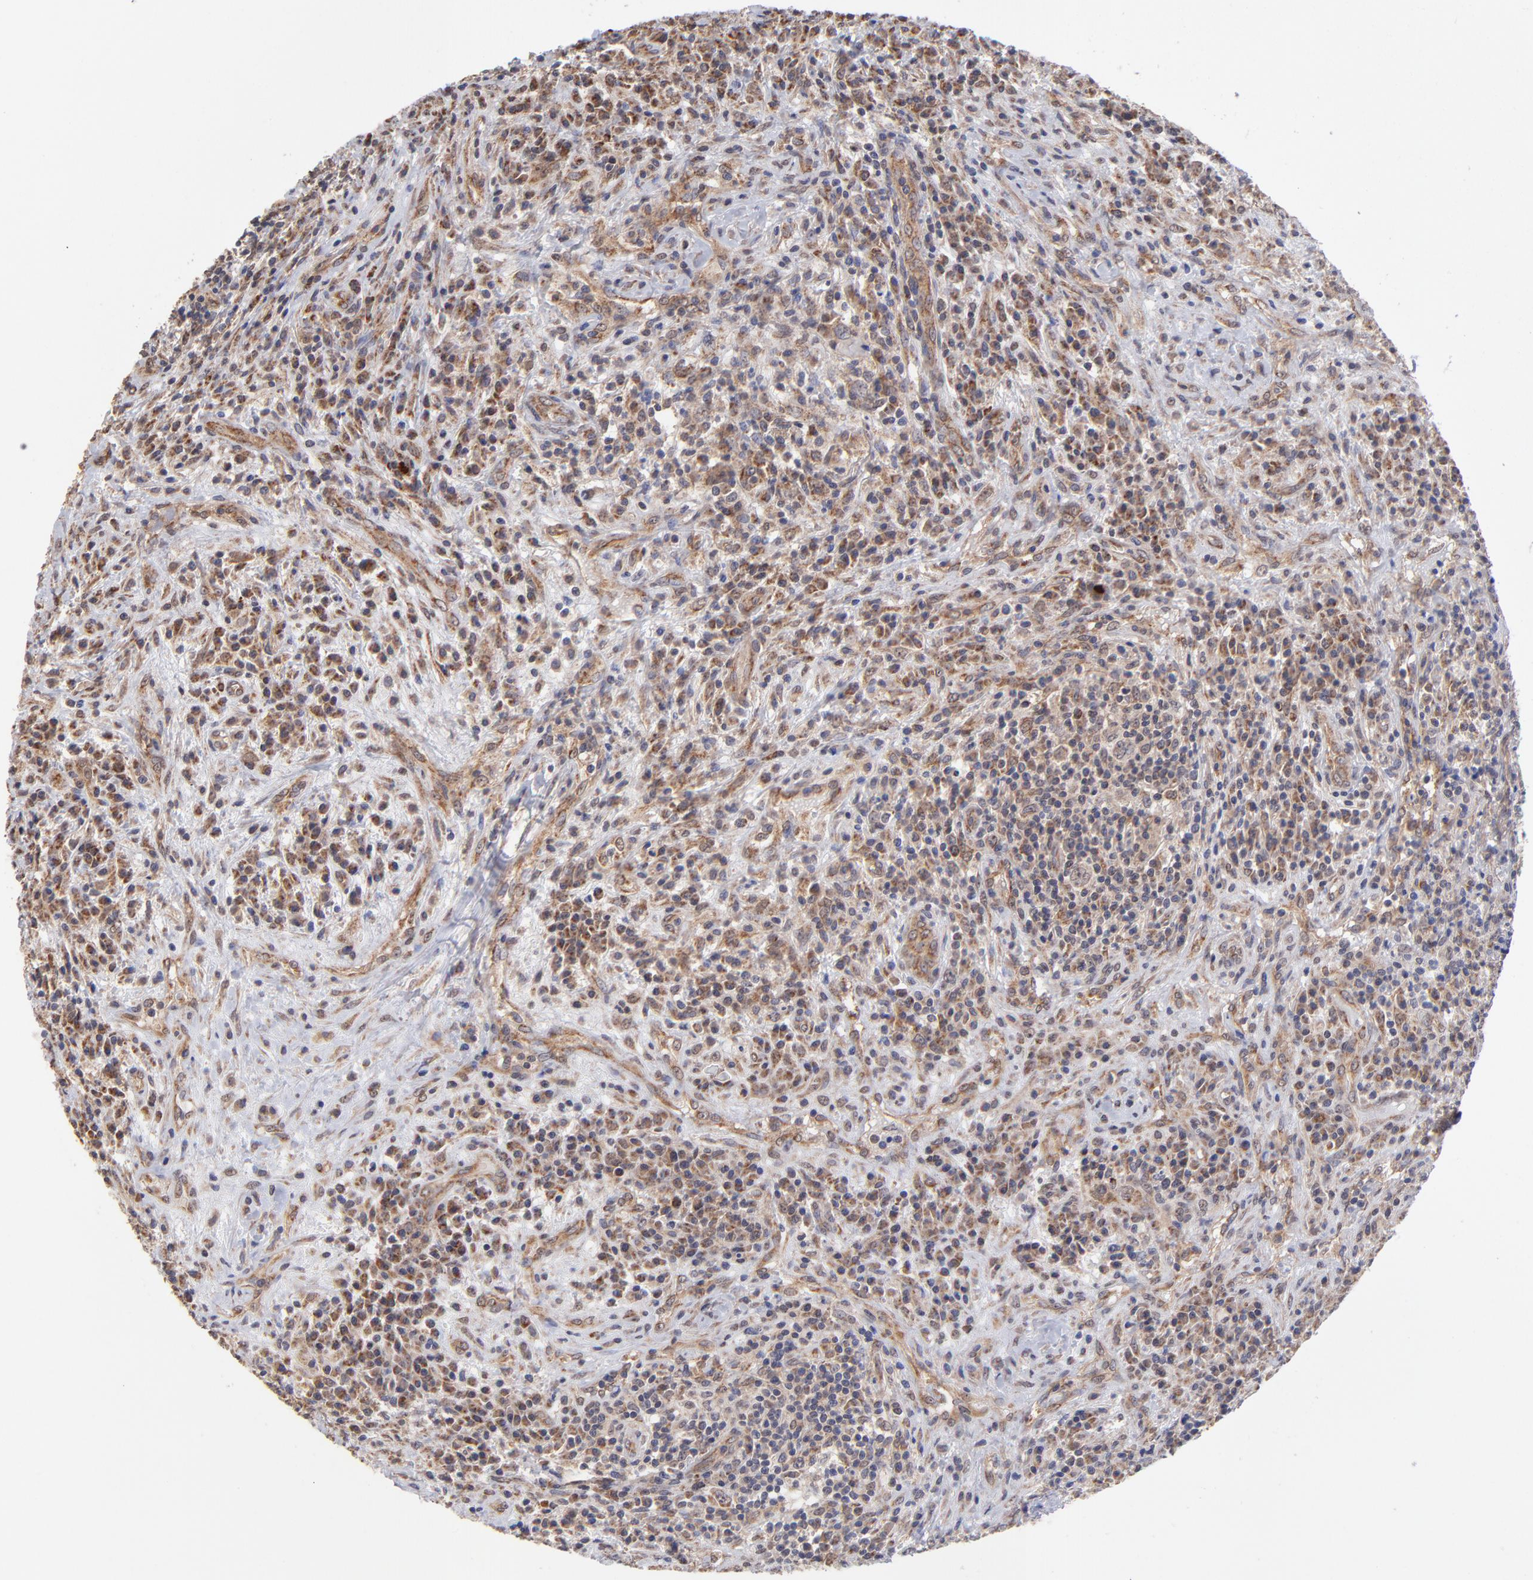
{"staining": {"intensity": "strong", "quantity": "25%-75%", "location": "cytoplasmic/membranous"}, "tissue": "lymphoma", "cell_type": "Tumor cells", "image_type": "cancer", "snomed": [{"axis": "morphology", "description": "Hodgkin's disease, NOS"}, {"axis": "topography", "description": "Lymph node"}], "caption": "Tumor cells show high levels of strong cytoplasmic/membranous staining in approximately 25%-75% of cells in lymphoma.", "gene": "UBE2H", "patient": {"sex": "female", "age": 25}}